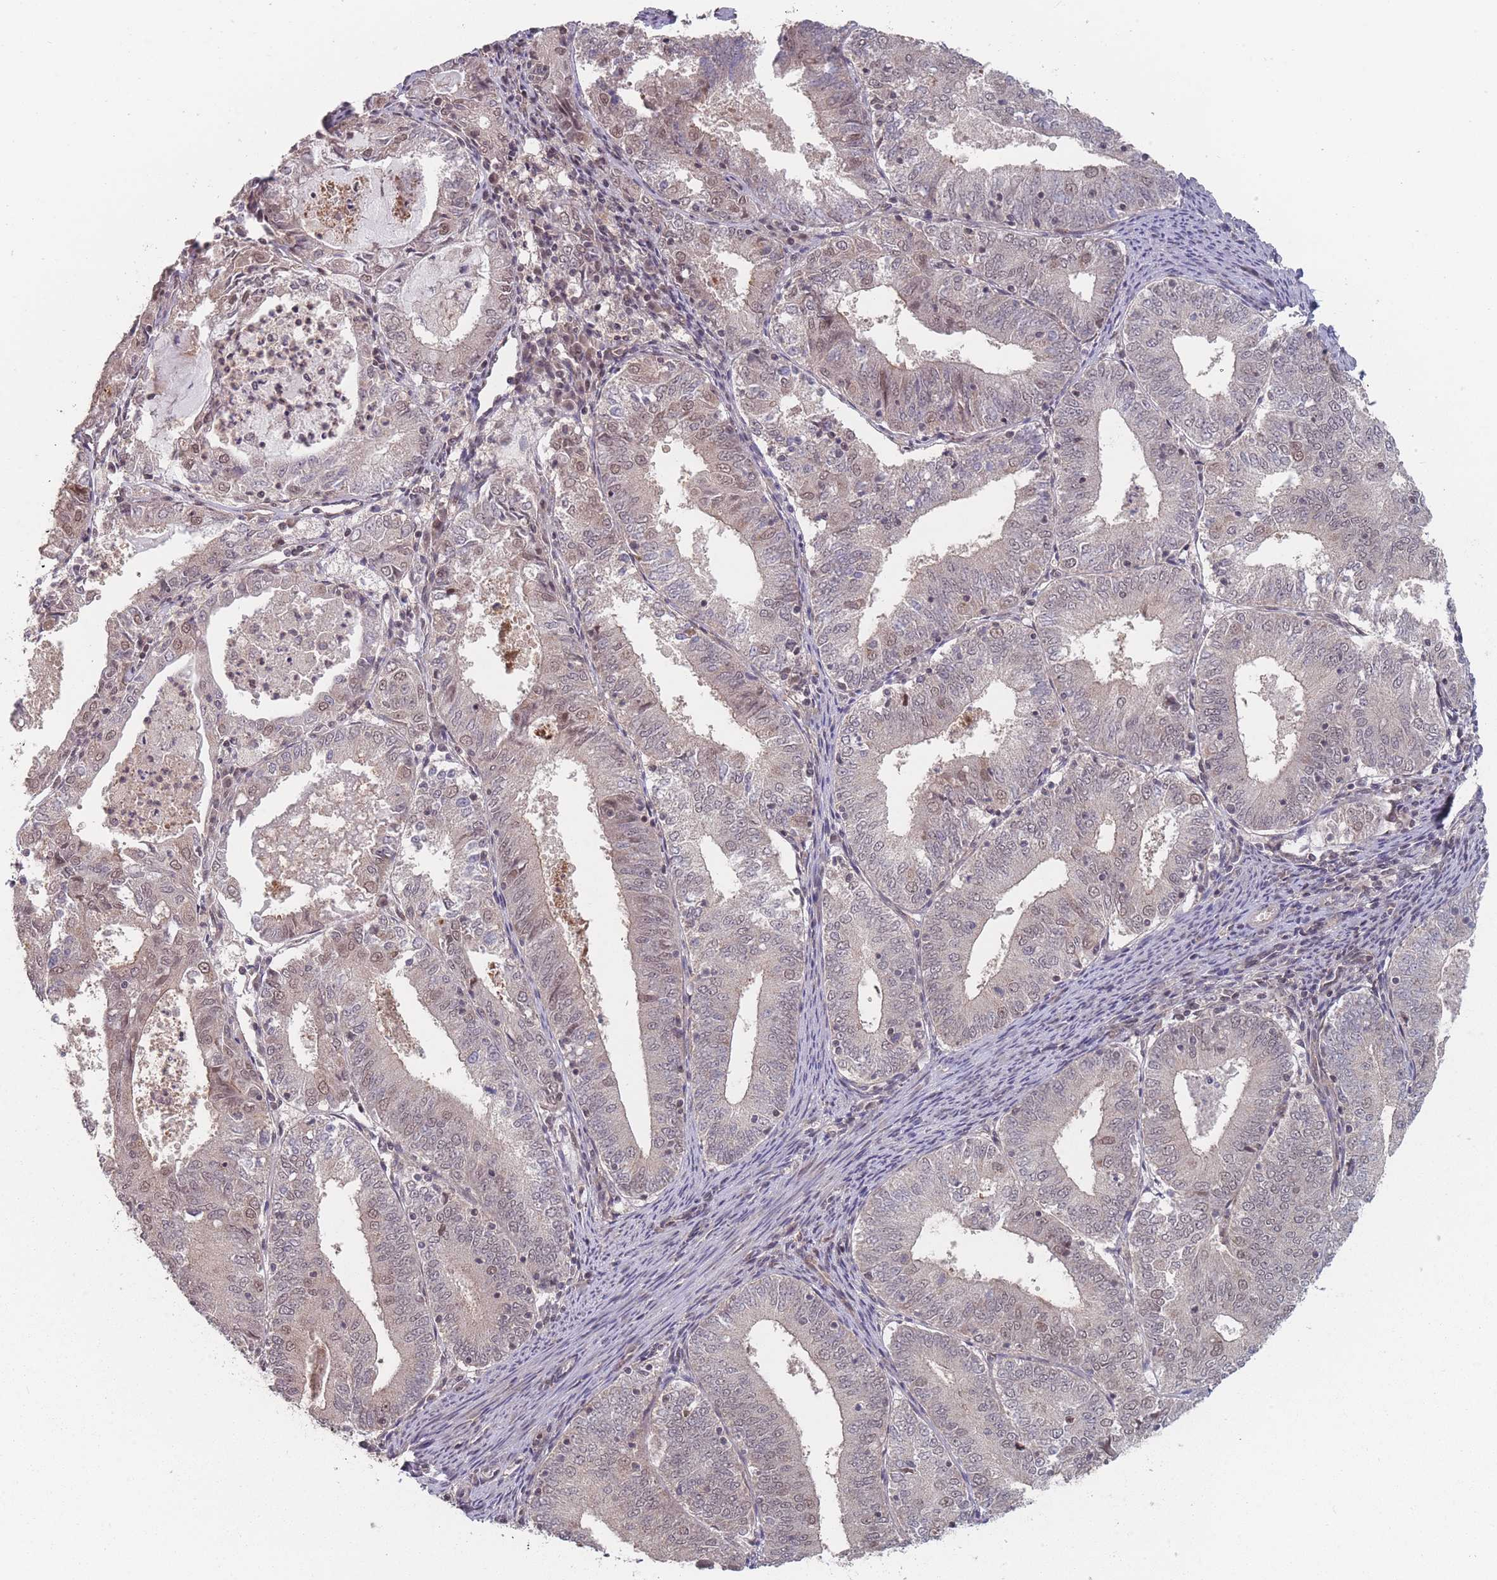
{"staining": {"intensity": "weak", "quantity": "<25%", "location": "cytoplasmic/membranous,nuclear"}, "tissue": "endometrial cancer", "cell_type": "Tumor cells", "image_type": "cancer", "snomed": [{"axis": "morphology", "description": "Adenocarcinoma, NOS"}, {"axis": "topography", "description": "Endometrium"}], "caption": "Photomicrograph shows no protein staining in tumor cells of endometrial adenocarcinoma tissue. (Brightfield microscopy of DAB immunohistochemistry at high magnification).", "gene": "CNTRL", "patient": {"sex": "female", "age": 57}}